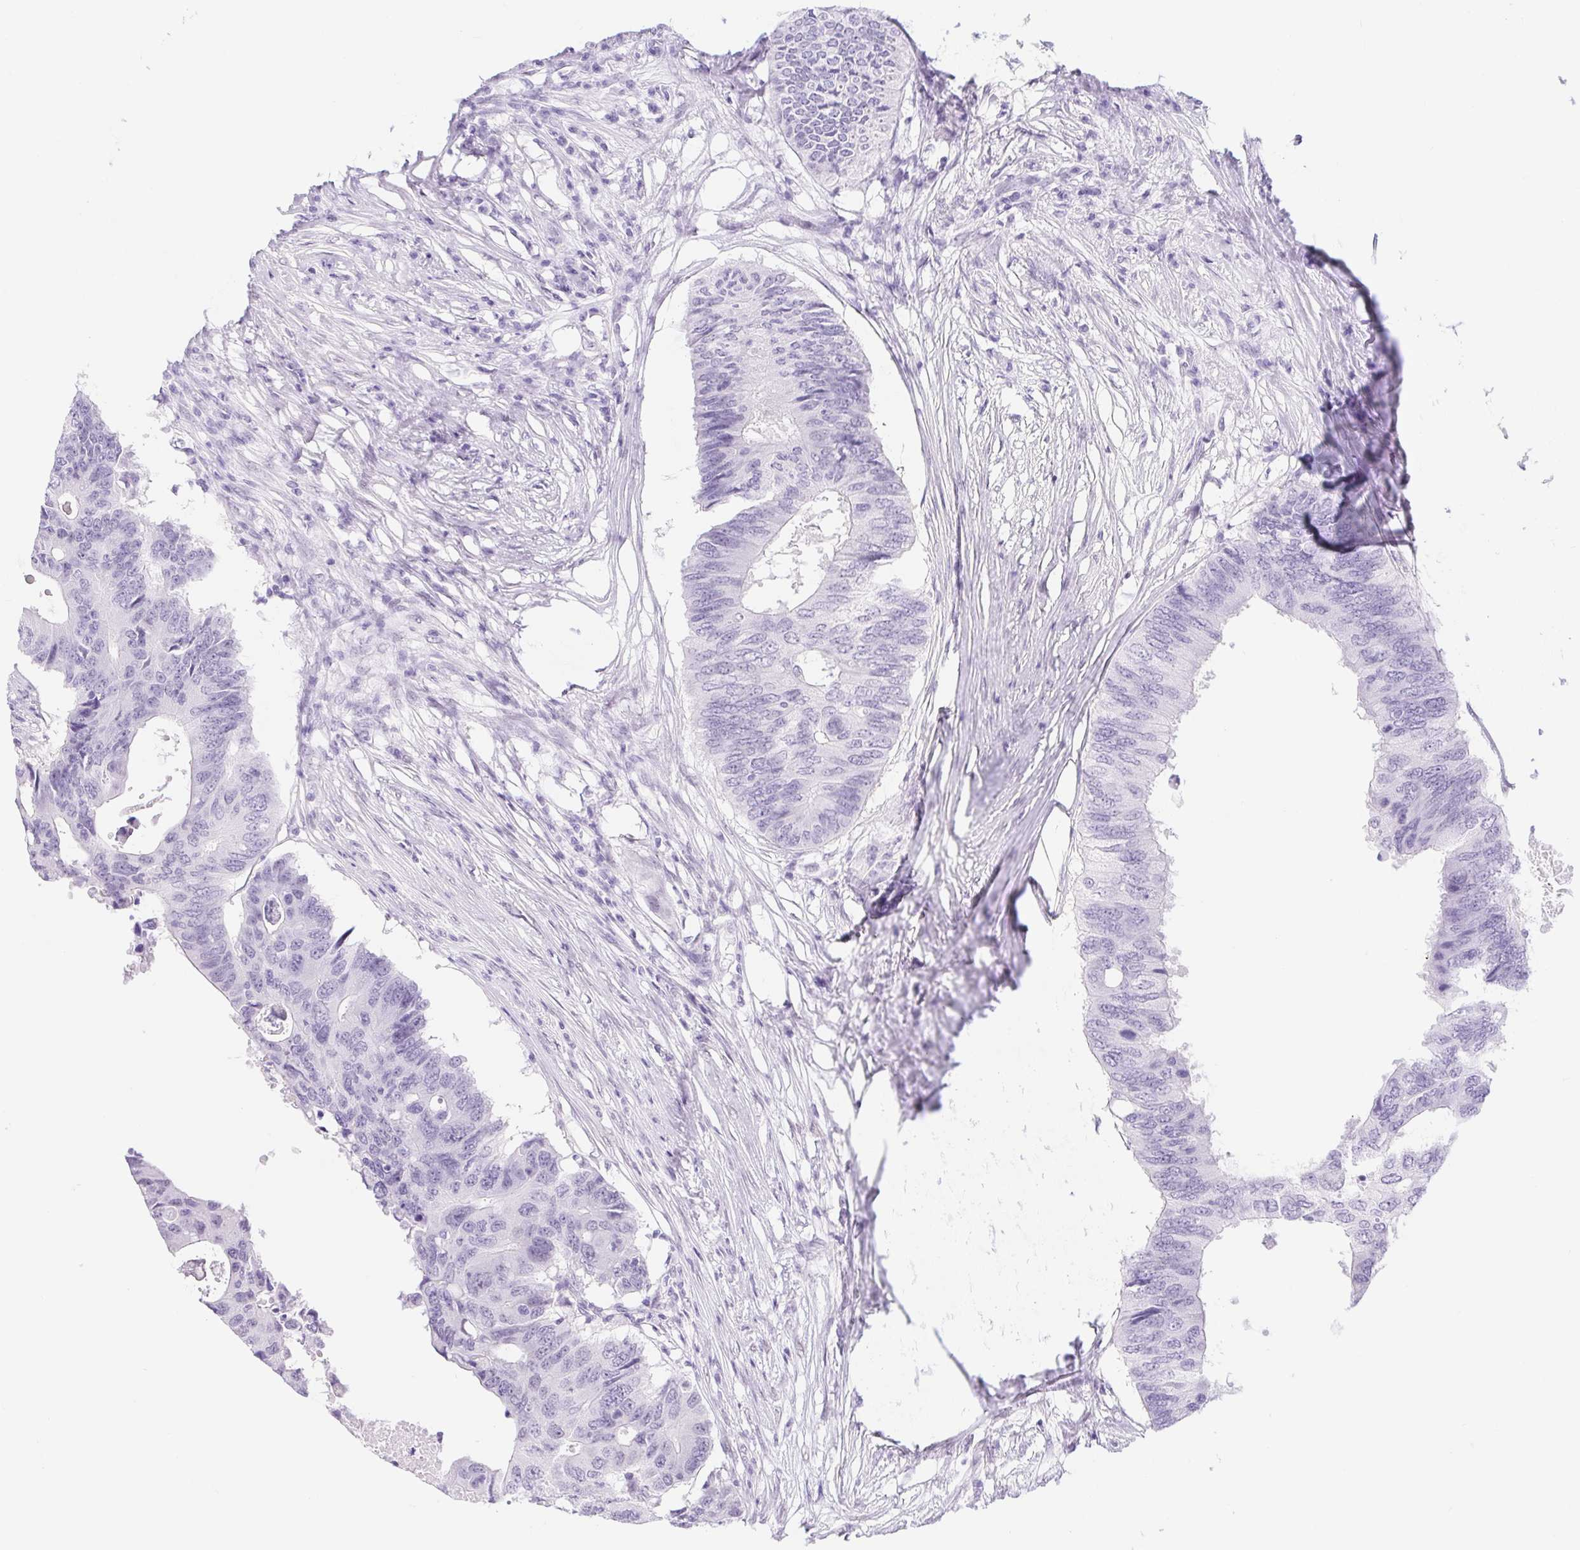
{"staining": {"intensity": "negative", "quantity": "none", "location": "none"}, "tissue": "colorectal cancer", "cell_type": "Tumor cells", "image_type": "cancer", "snomed": [{"axis": "morphology", "description": "Adenocarcinoma, NOS"}, {"axis": "topography", "description": "Colon"}], "caption": "DAB (3,3'-diaminobenzidine) immunohistochemical staining of human adenocarcinoma (colorectal) demonstrates no significant expression in tumor cells. Brightfield microscopy of IHC stained with DAB (3,3'-diaminobenzidine) (brown) and hematoxylin (blue), captured at high magnification.", "gene": "CAND1", "patient": {"sex": "male", "age": 71}}